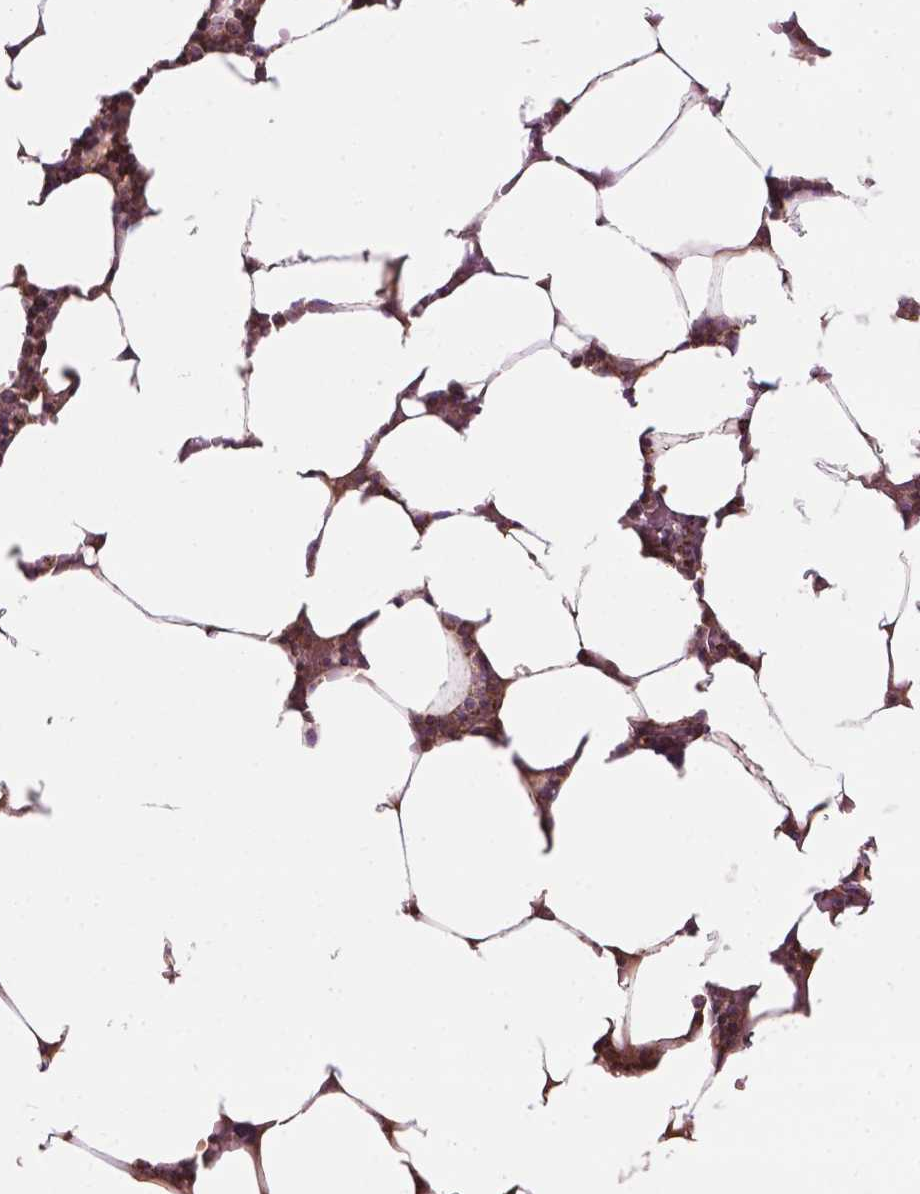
{"staining": {"intensity": "strong", "quantity": ">75%", "location": "cytoplasmic/membranous"}, "tissue": "bone marrow", "cell_type": "Hematopoietic cells", "image_type": "normal", "snomed": [{"axis": "morphology", "description": "Normal tissue, NOS"}, {"axis": "topography", "description": "Bone marrow"}], "caption": "Protein expression analysis of normal bone marrow exhibits strong cytoplasmic/membranous expression in approximately >75% of hematopoietic cells.", "gene": "PIBF1", "patient": {"sex": "female", "age": 52}}